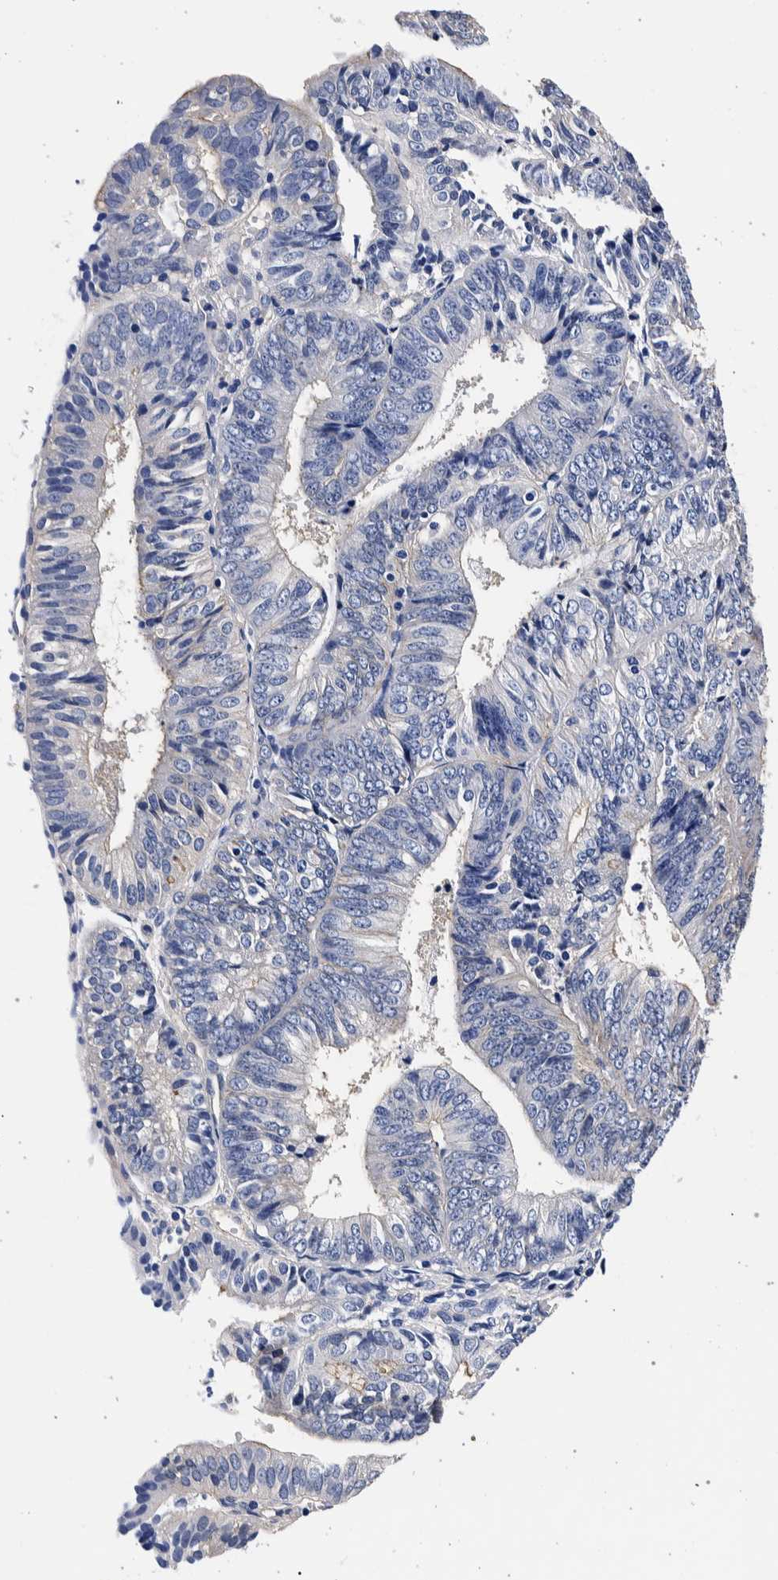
{"staining": {"intensity": "negative", "quantity": "none", "location": "none"}, "tissue": "endometrial cancer", "cell_type": "Tumor cells", "image_type": "cancer", "snomed": [{"axis": "morphology", "description": "Adenocarcinoma, NOS"}, {"axis": "topography", "description": "Endometrium"}], "caption": "Tumor cells are negative for brown protein staining in adenocarcinoma (endometrial).", "gene": "NIBAN2", "patient": {"sex": "female", "age": 58}}